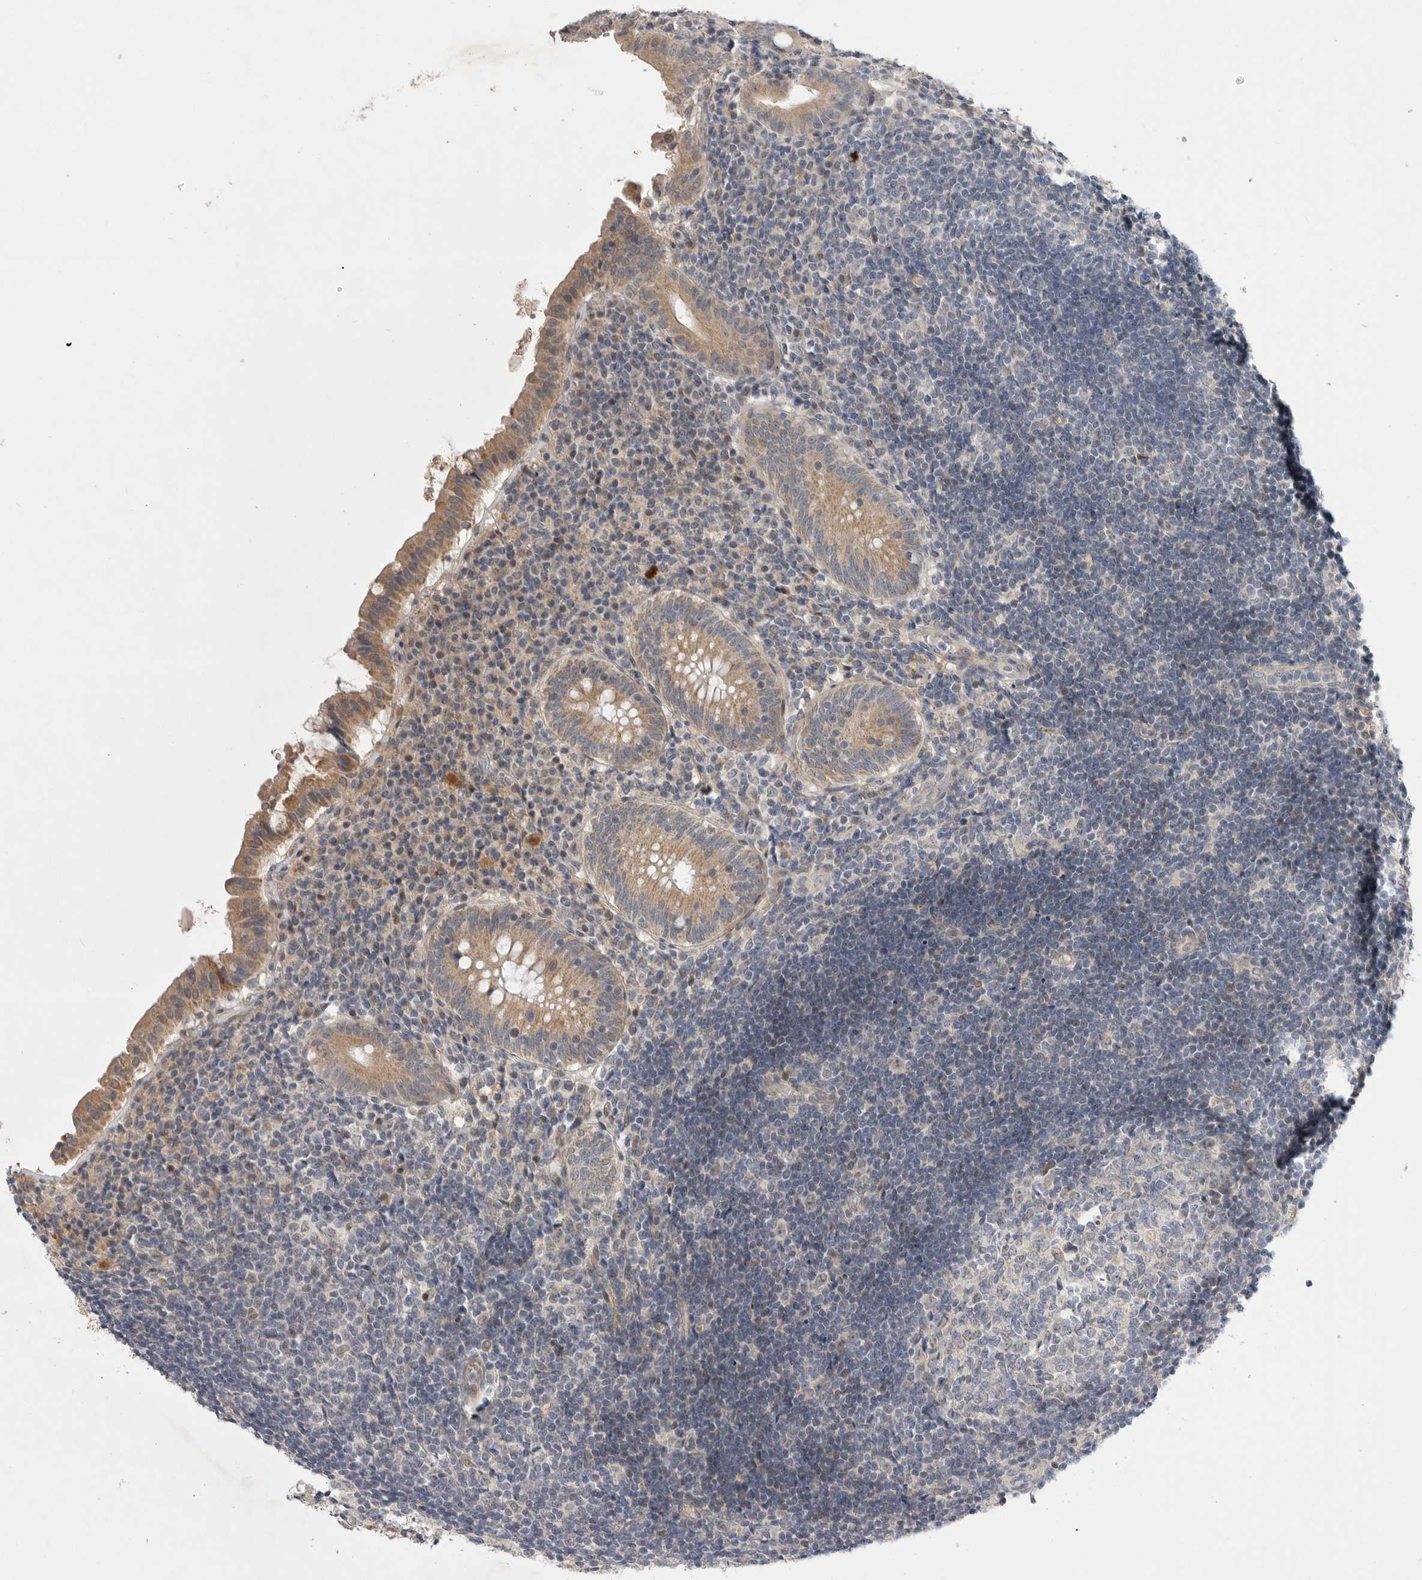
{"staining": {"intensity": "moderate", "quantity": ">75%", "location": "cytoplasmic/membranous"}, "tissue": "appendix", "cell_type": "Glandular cells", "image_type": "normal", "snomed": [{"axis": "morphology", "description": "Normal tissue, NOS"}, {"axis": "topography", "description": "Appendix"}], "caption": "Immunohistochemistry (IHC) of benign human appendix shows medium levels of moderate cytoplasmic/membranous staining in approximately >75% of glandular cells. (DAB (3,3'-diaminobenzidine) = brown stain, brightfield microscopy at high magnification).", "gene": "FBXO43", "patient": {"sex": "female", "age": 54}}